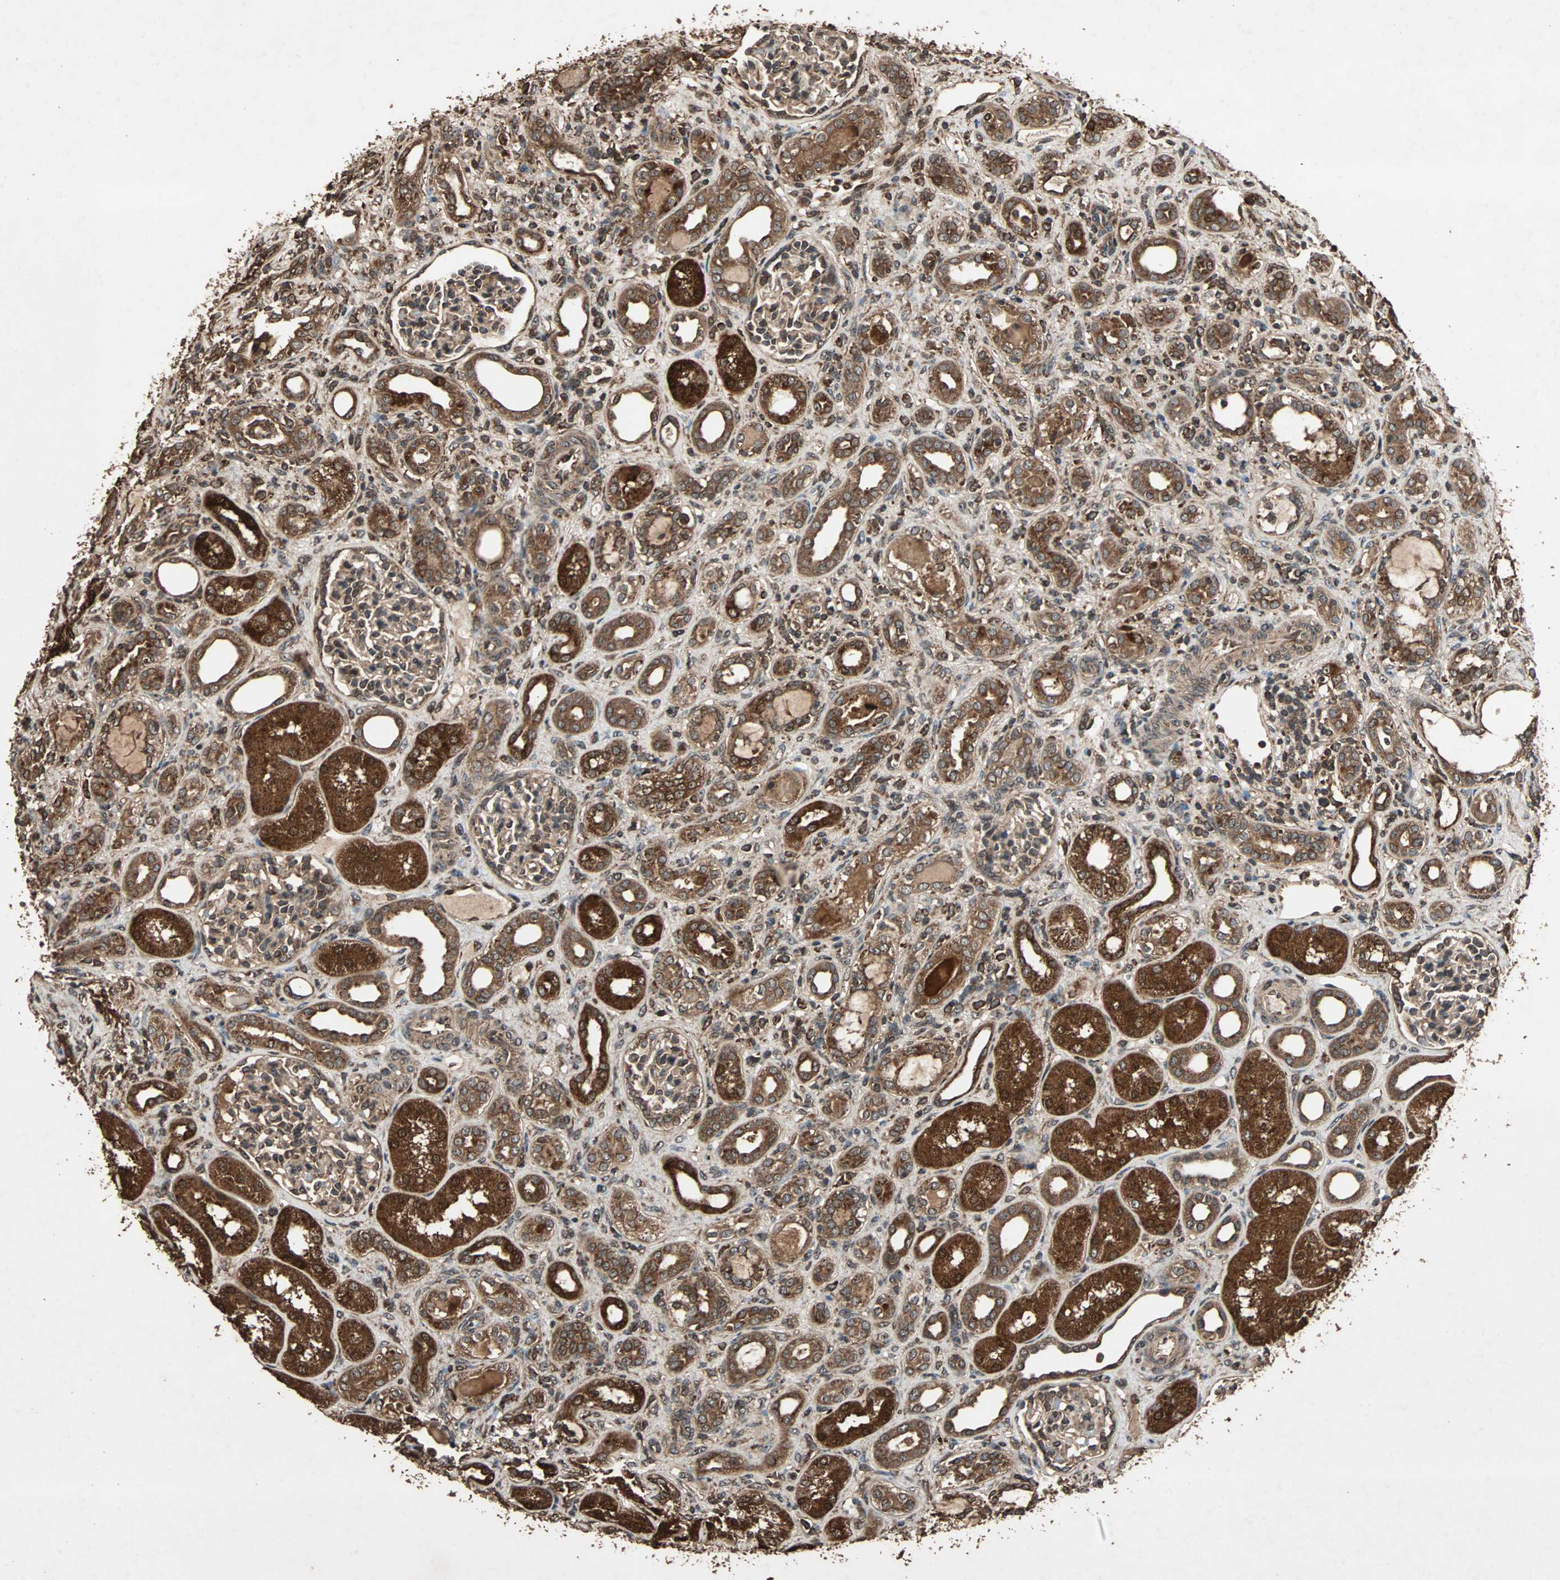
{"staining": {"intensity": "weak", "quantity": "25%-75%", "location": "cytoplasmic/membranous"}, "tissue": "kidney", "cell_type": "Cells in glomeruli", "image_type": "normal", "snomed": [{"axis": "morphology", "description": "Normal tissue, NOS"}, {"axis": "topography", "description": "Kidney"}], "caption": "Benign kidney demonstrates weak cytoplasmic/membranous positivity in about 25%-75% of cells in glomeruli, visualized by immunohistochemistry. (brown staining indicates protein expression, while blue staining denotes nuclei).", "gene": "LAMTOR5", "patient": {"sex": "male", "age": 7}}